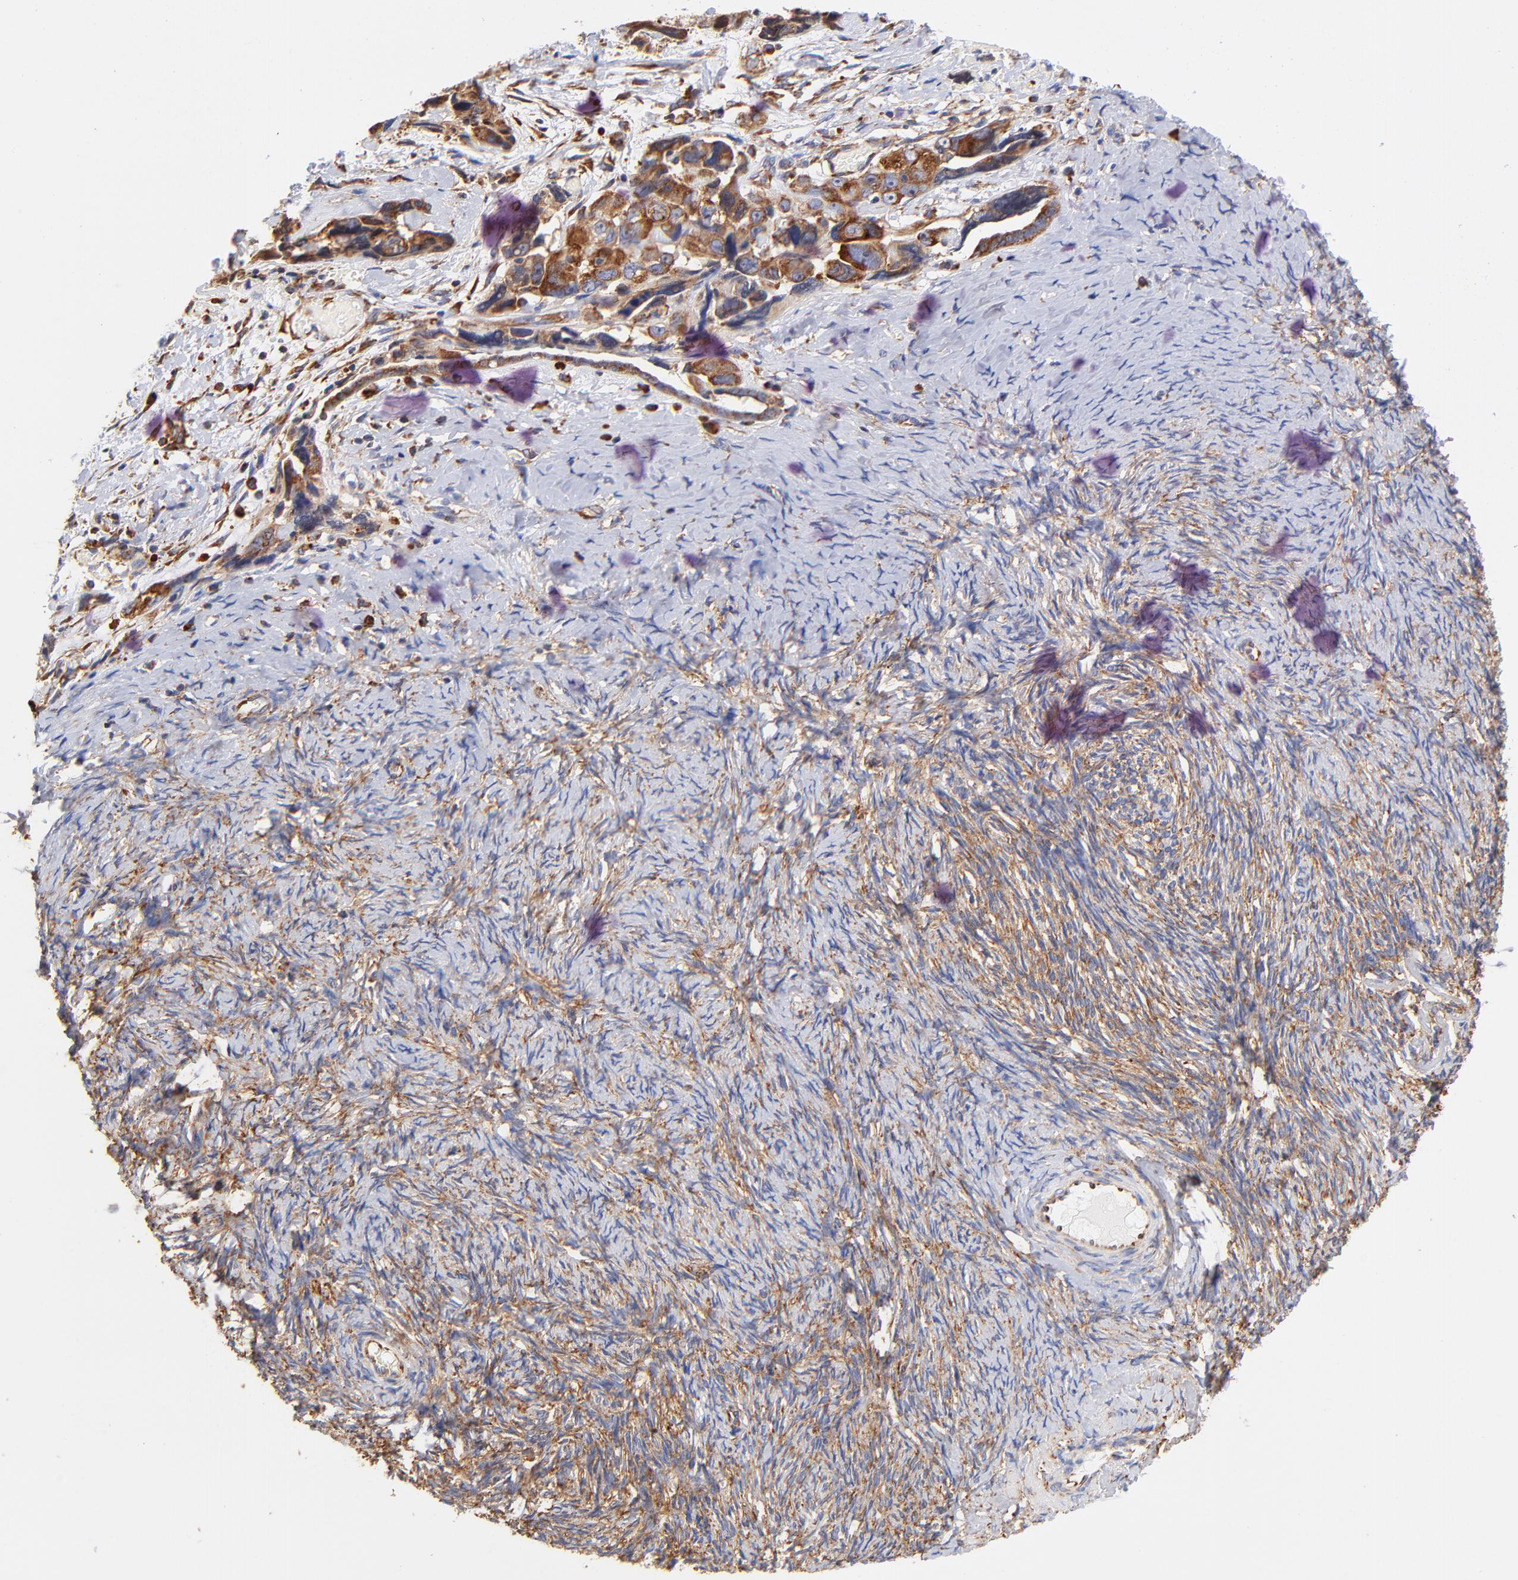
{"staining": {"intensity": "strong", "quantity": ">75%", "location": "cytoplasmic/membranous"}, "tissue": "ovarian cancer", "cell_type": "Tumor cells", "image_type": "cancer", "snomed": [{"axis": "morphology", "description": "Normal tissue, NOS"}, {"axis": "morphology", "description": "Cystadenocarcinoma, serous, NOS"}, {"axis": "topography", "description": "Ovary"}], "caption": "Serous cystadenocarcinoma (ovarian) was stained to show a protein in brown. There is high levels of strong cytoplasmic/membranous expression in approximately >75% of tumor cells. Nuclei are stained in blue.", "gene": "RPL27", "patient": {"sex": "female", "age": 62}}